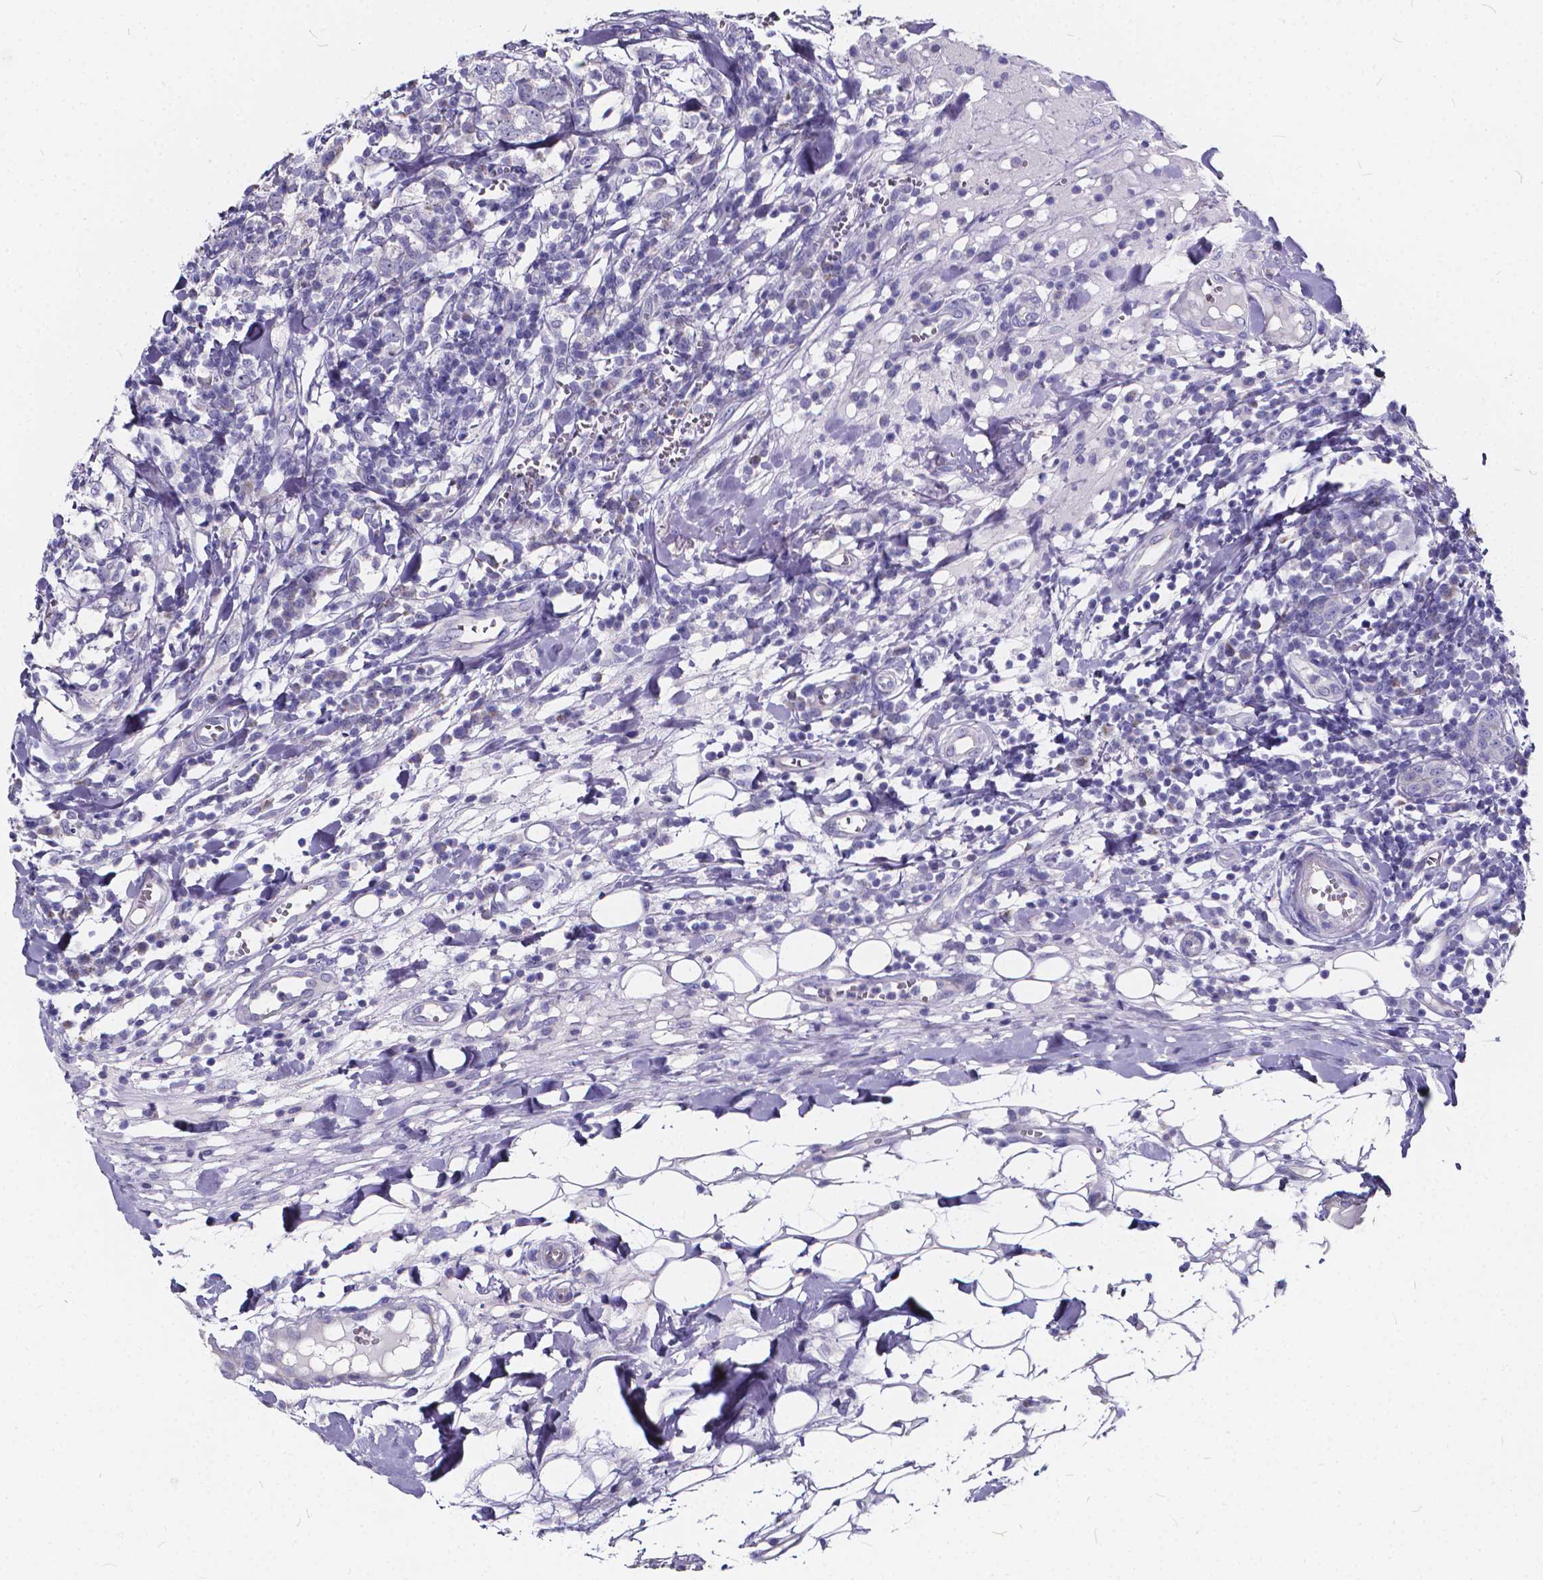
{"staining": {"intensity": "negative", "quantity": "none", "location": "none"}, "tissue": "breast cancer", "cell_type": "Tumor cells", "image_type": "cancer", "snomed": [{"axis": "morphology", "description": "Duct carcinoma"}, {"axis": "topography", "description": "Breast"}], "caption": "Tumor cells are negative for brown protein staining in breast cancer. (Stains: DAB (3,3'-diaminobenzidine) immunohistochemistry (IHC) with hematoxylin counter stain, Microscopy: brightfield microscopy at high magnification).", "gene": "SPEF2", "patient": {"sex": "female", "age": 30}}